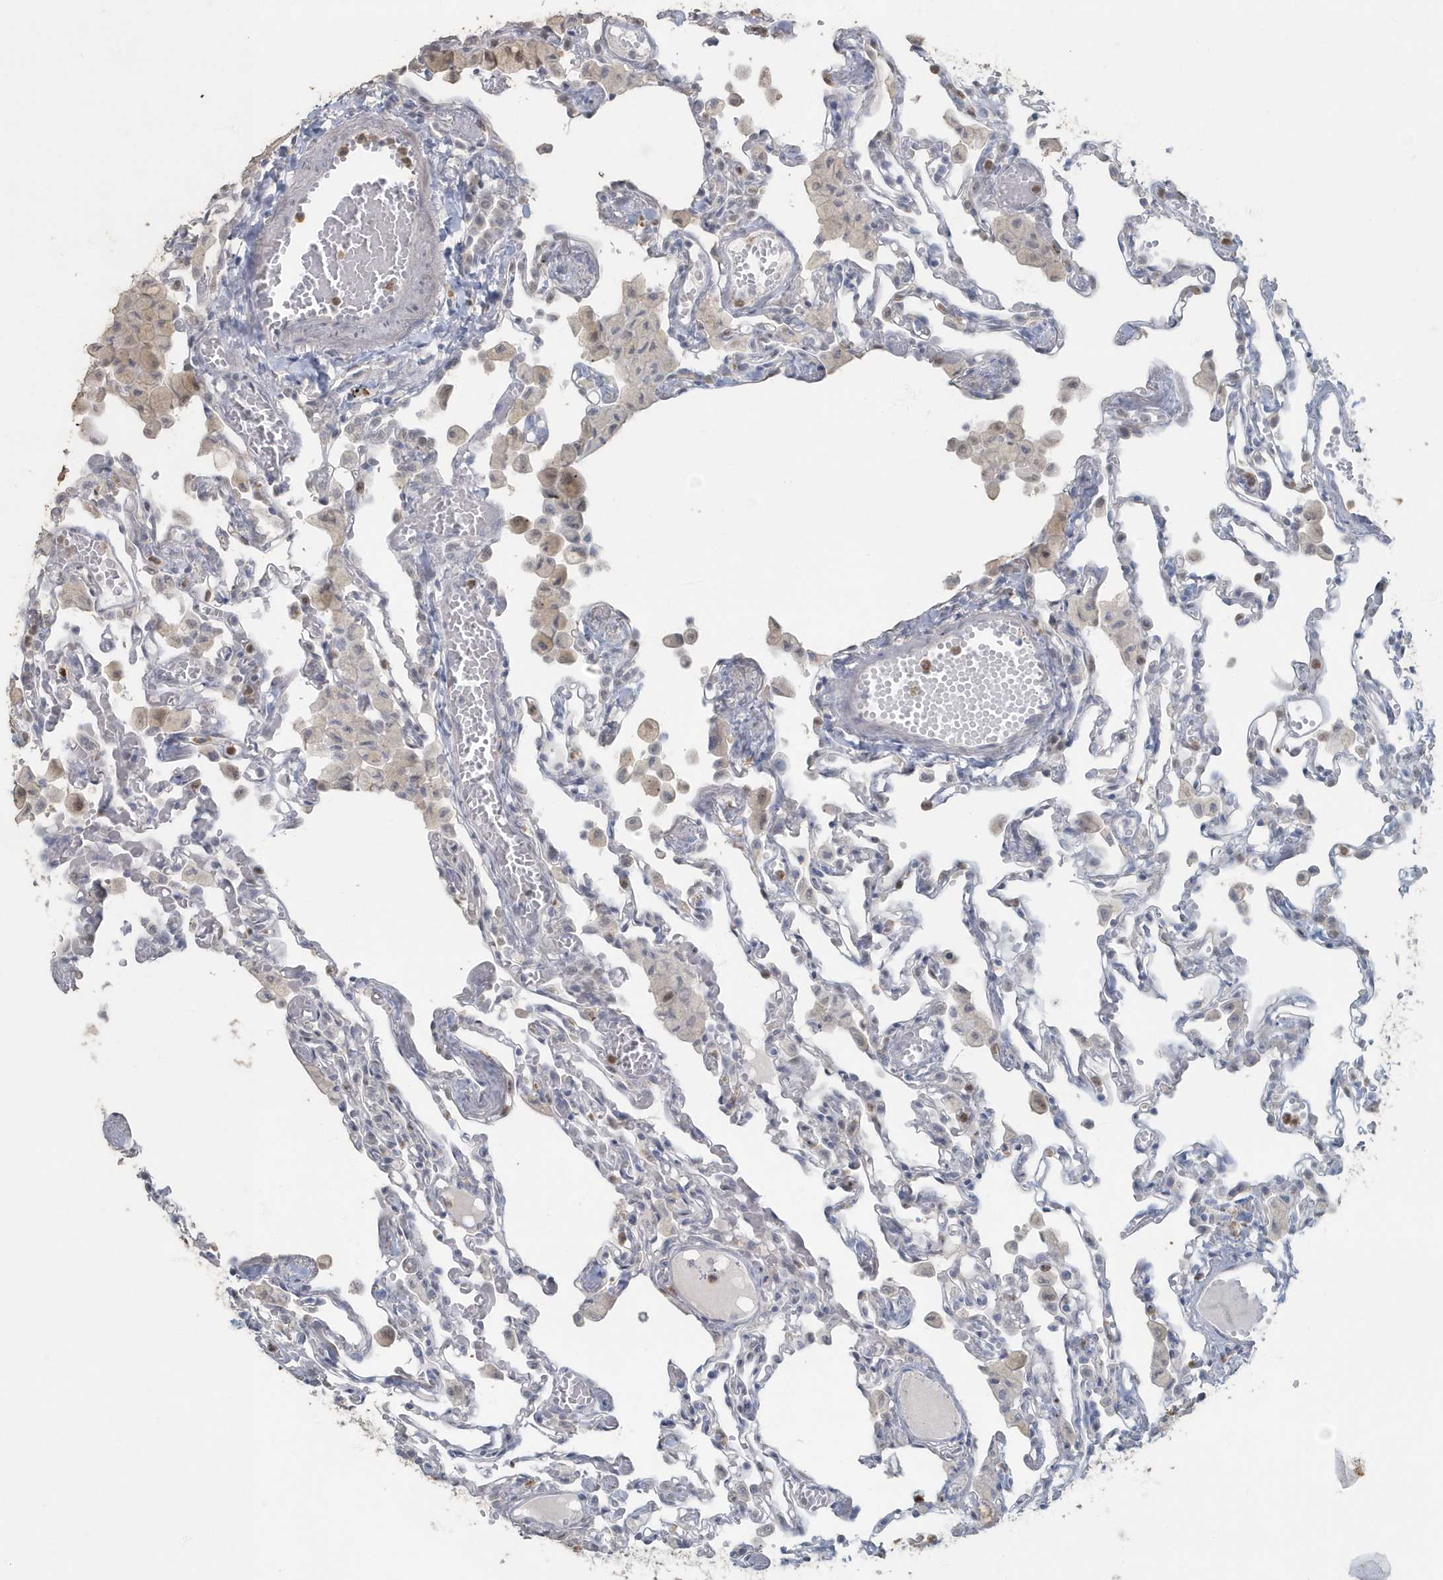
{"staining": {"intensity": "weak", "quantity": "<25%", "location": "cytoplasmic/membranous"}, "tissue": "lung", "cell_type": "Alveolar cells", "image_type": "normal", "snomed": [{"axis": "morphology", "description": "Normal tissue, NOS"}, {"axis": "topography", "description": "Bronchus"}, {"axis": "topography", "description": "Lung"}], "caption": "This is an immunohistochemistry photomicrograph of normal human lung. There is no positivity in alveolar cells.", "gene": "MYOT", "patient": {"sex": "female", "age": 49}}